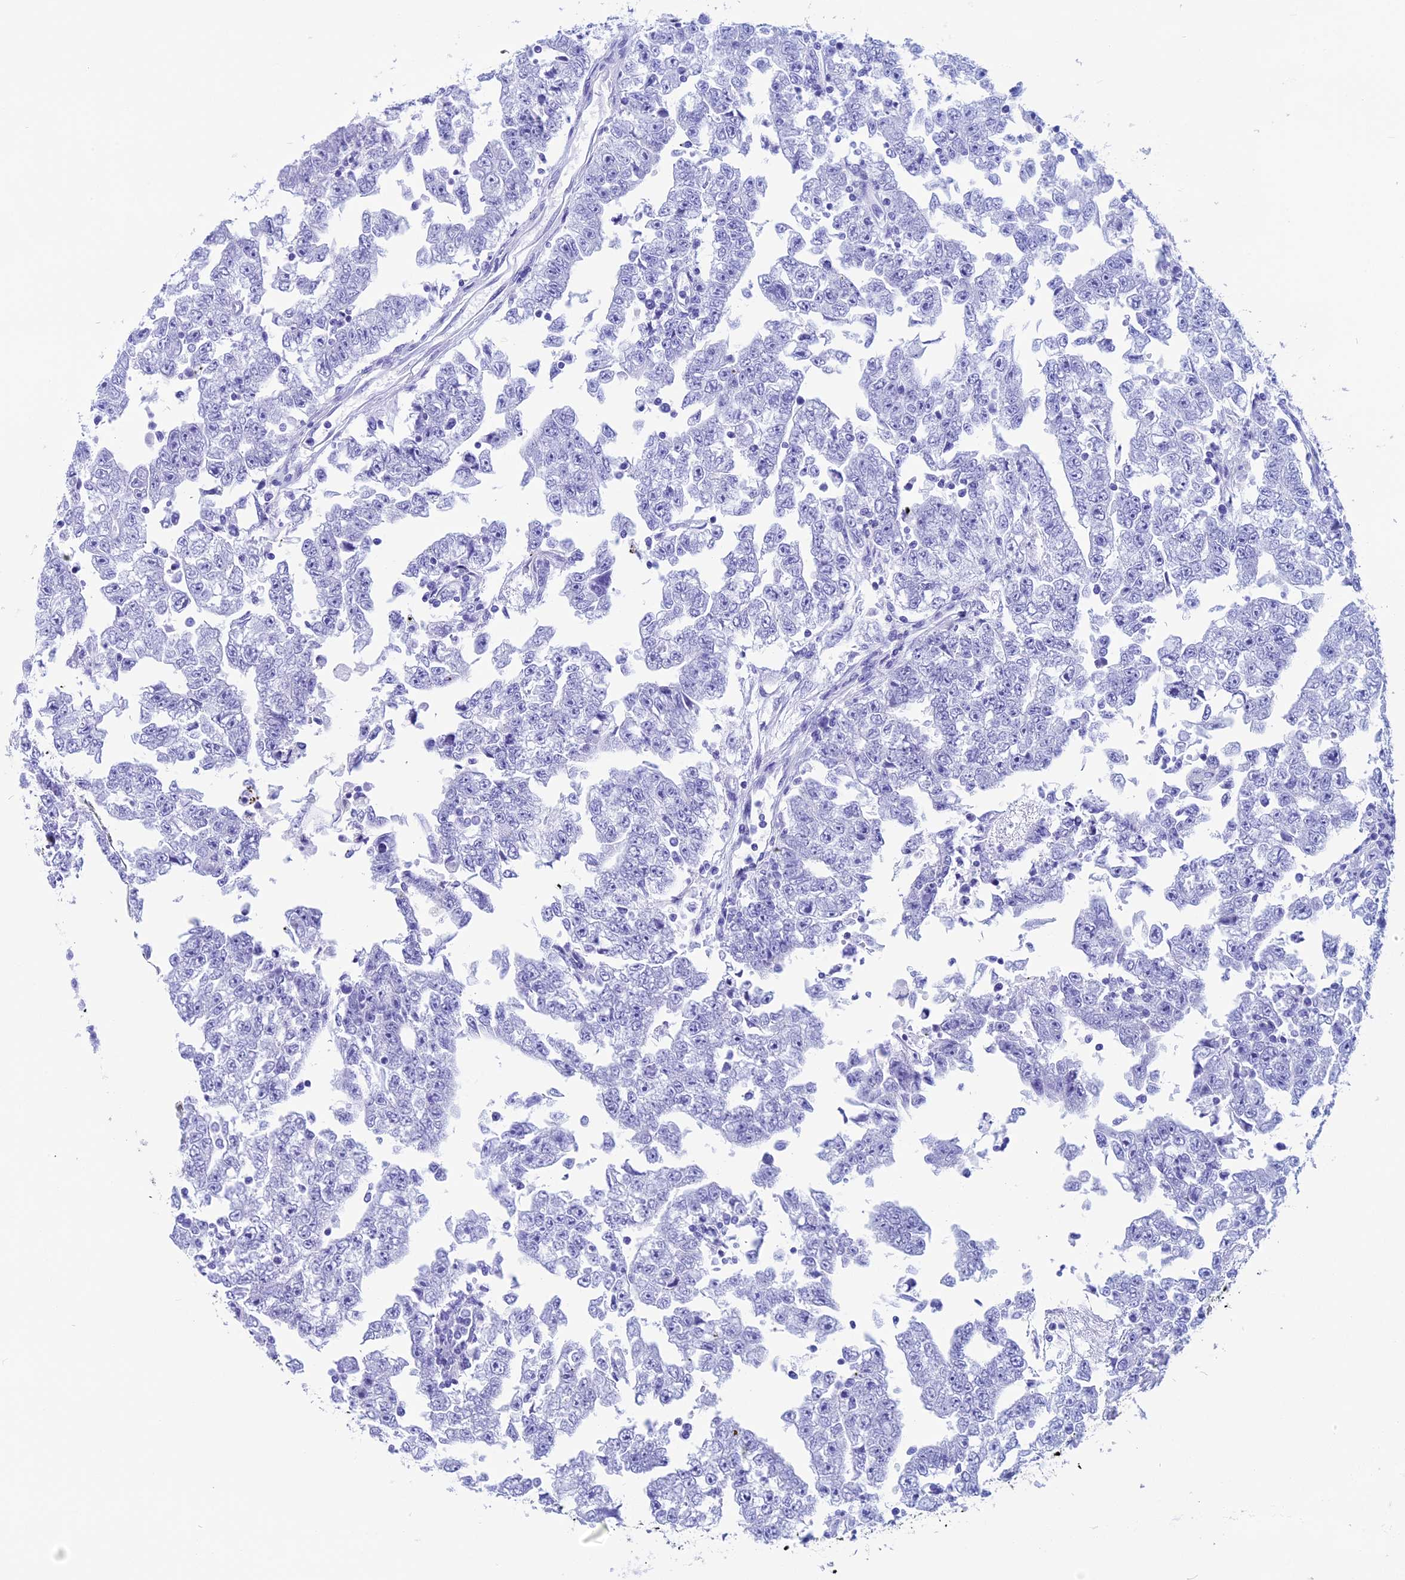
{"staining": {"intensity": "negative", "quantity": "none", "location": "none"}, "tissue": "testis cancer", "cell_type": "Tumor cells", "image_type": "cancer", "snomed": [{"axis": "morphology", "description": "Carcinoma, Embryonal, NOS"}, {"axis": "topography", "description": "Testis"}], "caption": "This is an immunohistochemistry (IHC) image of human testis cancer (embryonal carcinoma). There is no expression in tumor cells.", "gene": "FAM169A", "patient": {"sex": "male", "age": 25}}